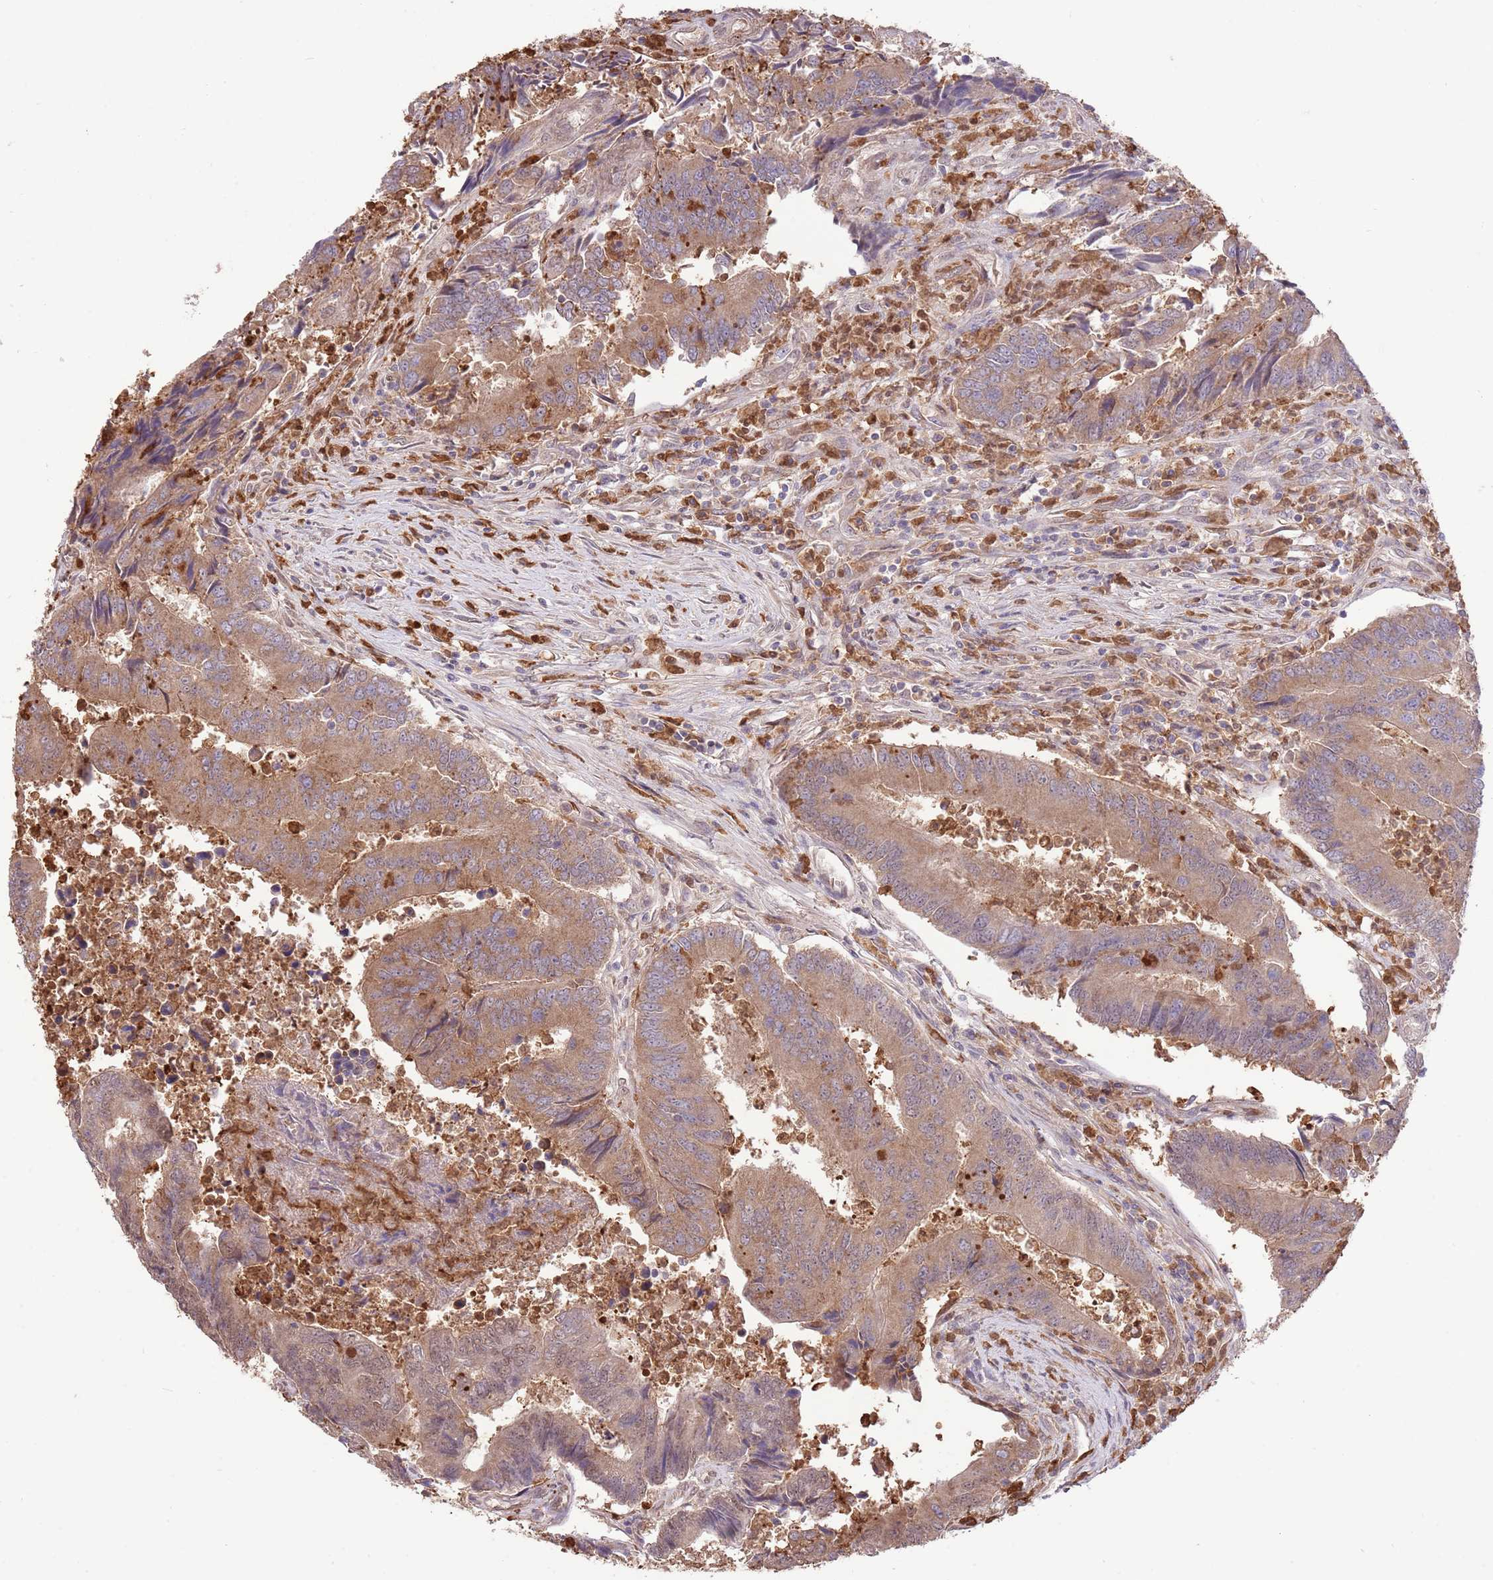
{"staining": {"intensity": "moderate", "quantity": ">75%", "location": "cytoplasmic/membranous"}, "tissue": "colorectal cancer", "cell_type": "Tumor cells", "image_type": "cancer", "snomed": [{"axis": "morphology", "description": "Adenocarcinoma, NOS"}, {"axis": "topography", "description": "Colon"}], "caption": "Immunohistochemical staining of human adenocarcinoma (colorectal) reveals moderate cytoplasmic/membranous protein expression in about >75% of tumor cells.", "gene": "AMIGO1", "patient": {"sex": "female", "age": 67}}